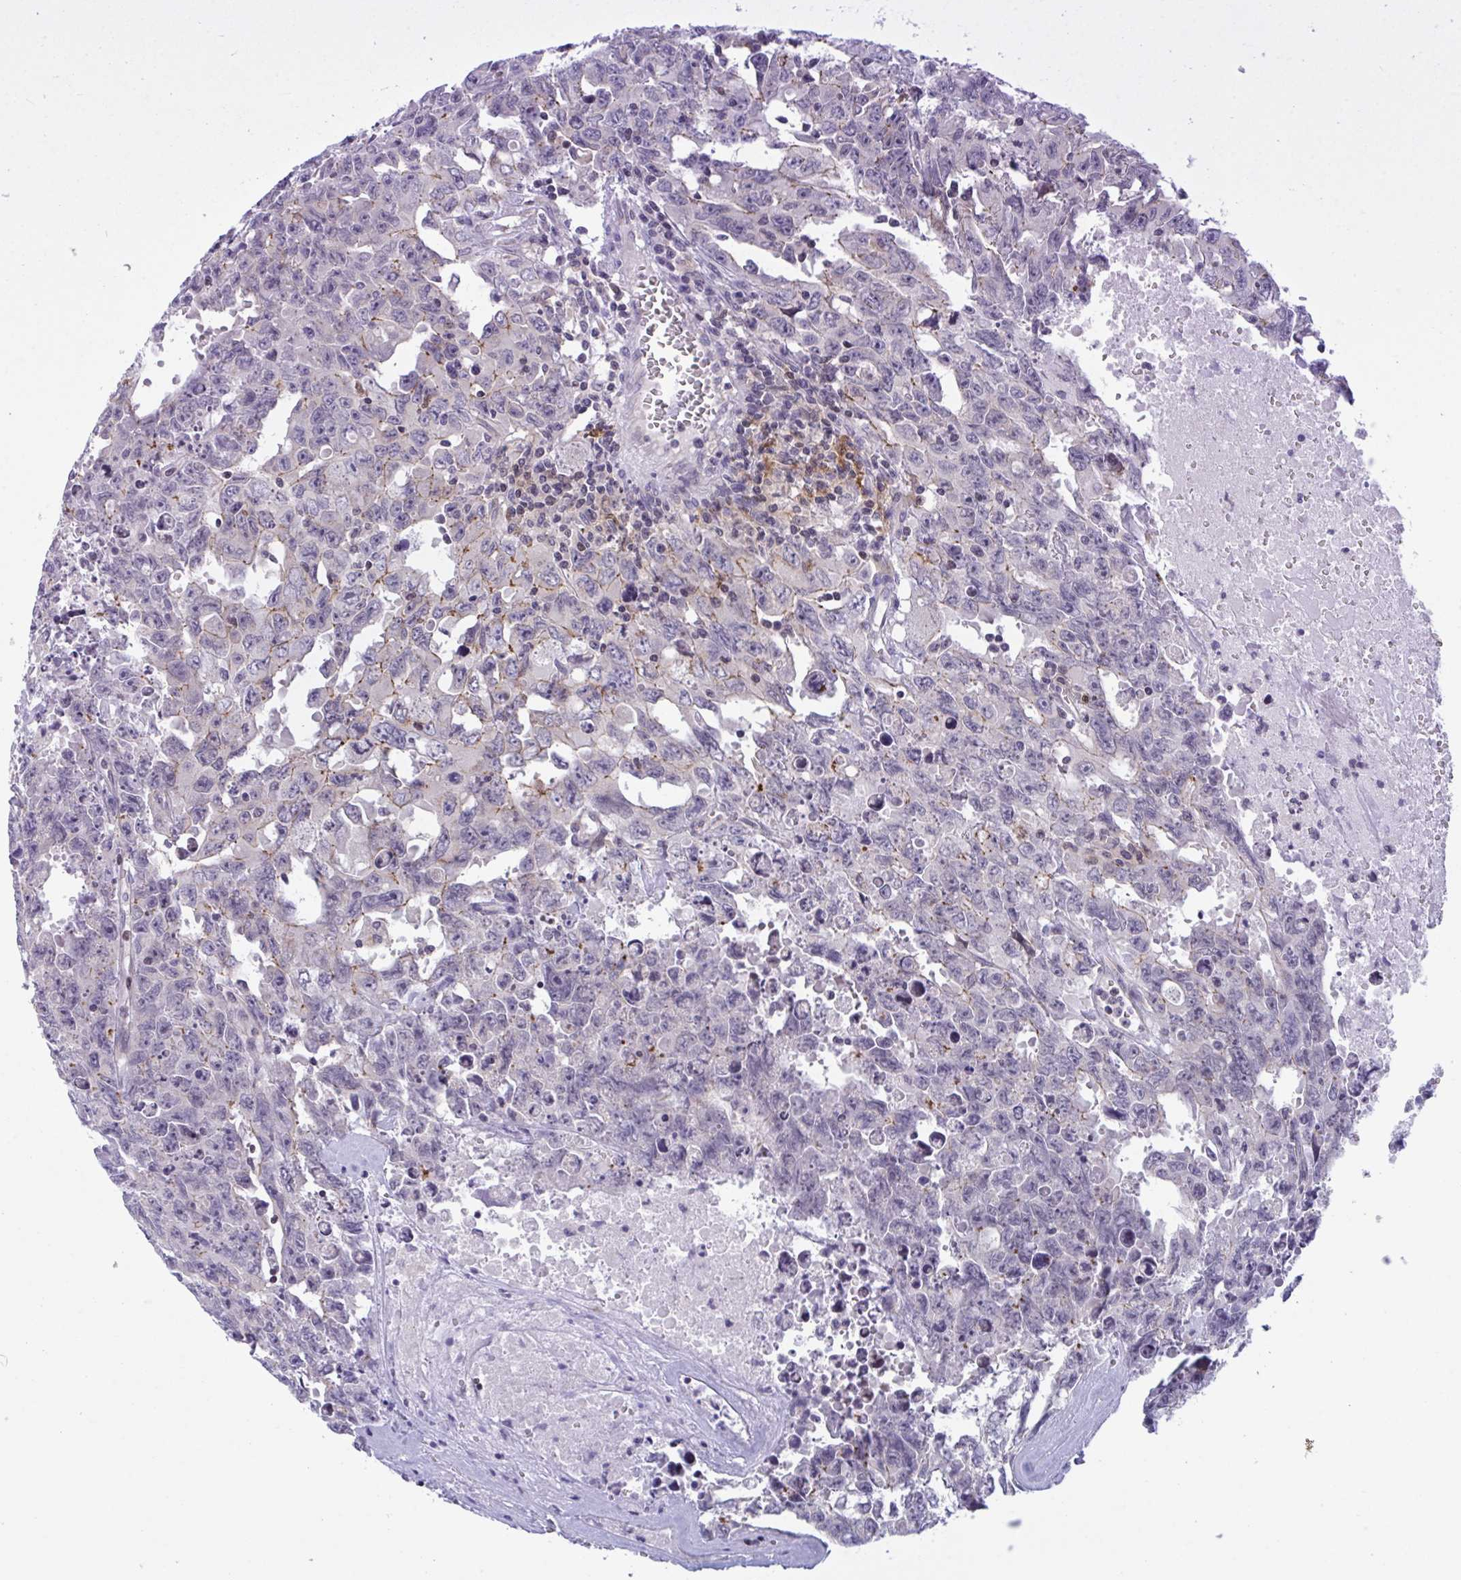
{"staining": {"intensity": "negative", "quantity": "none", "location": "none"}, "tissue": "testis cancer", "cell_type": "Tumor cells", "image_type": "cancer", "snomed": [{"axis": "morphology", "description": "Carcinoma, Embryonal, NOS"}, {"axis": "topography", "description": "Testis"}], "caption": "Tumor cells are negative for brown protein staining in testis cancer.", "gene": "SNX11", "patient": {"sex": "male", "age": 24}}